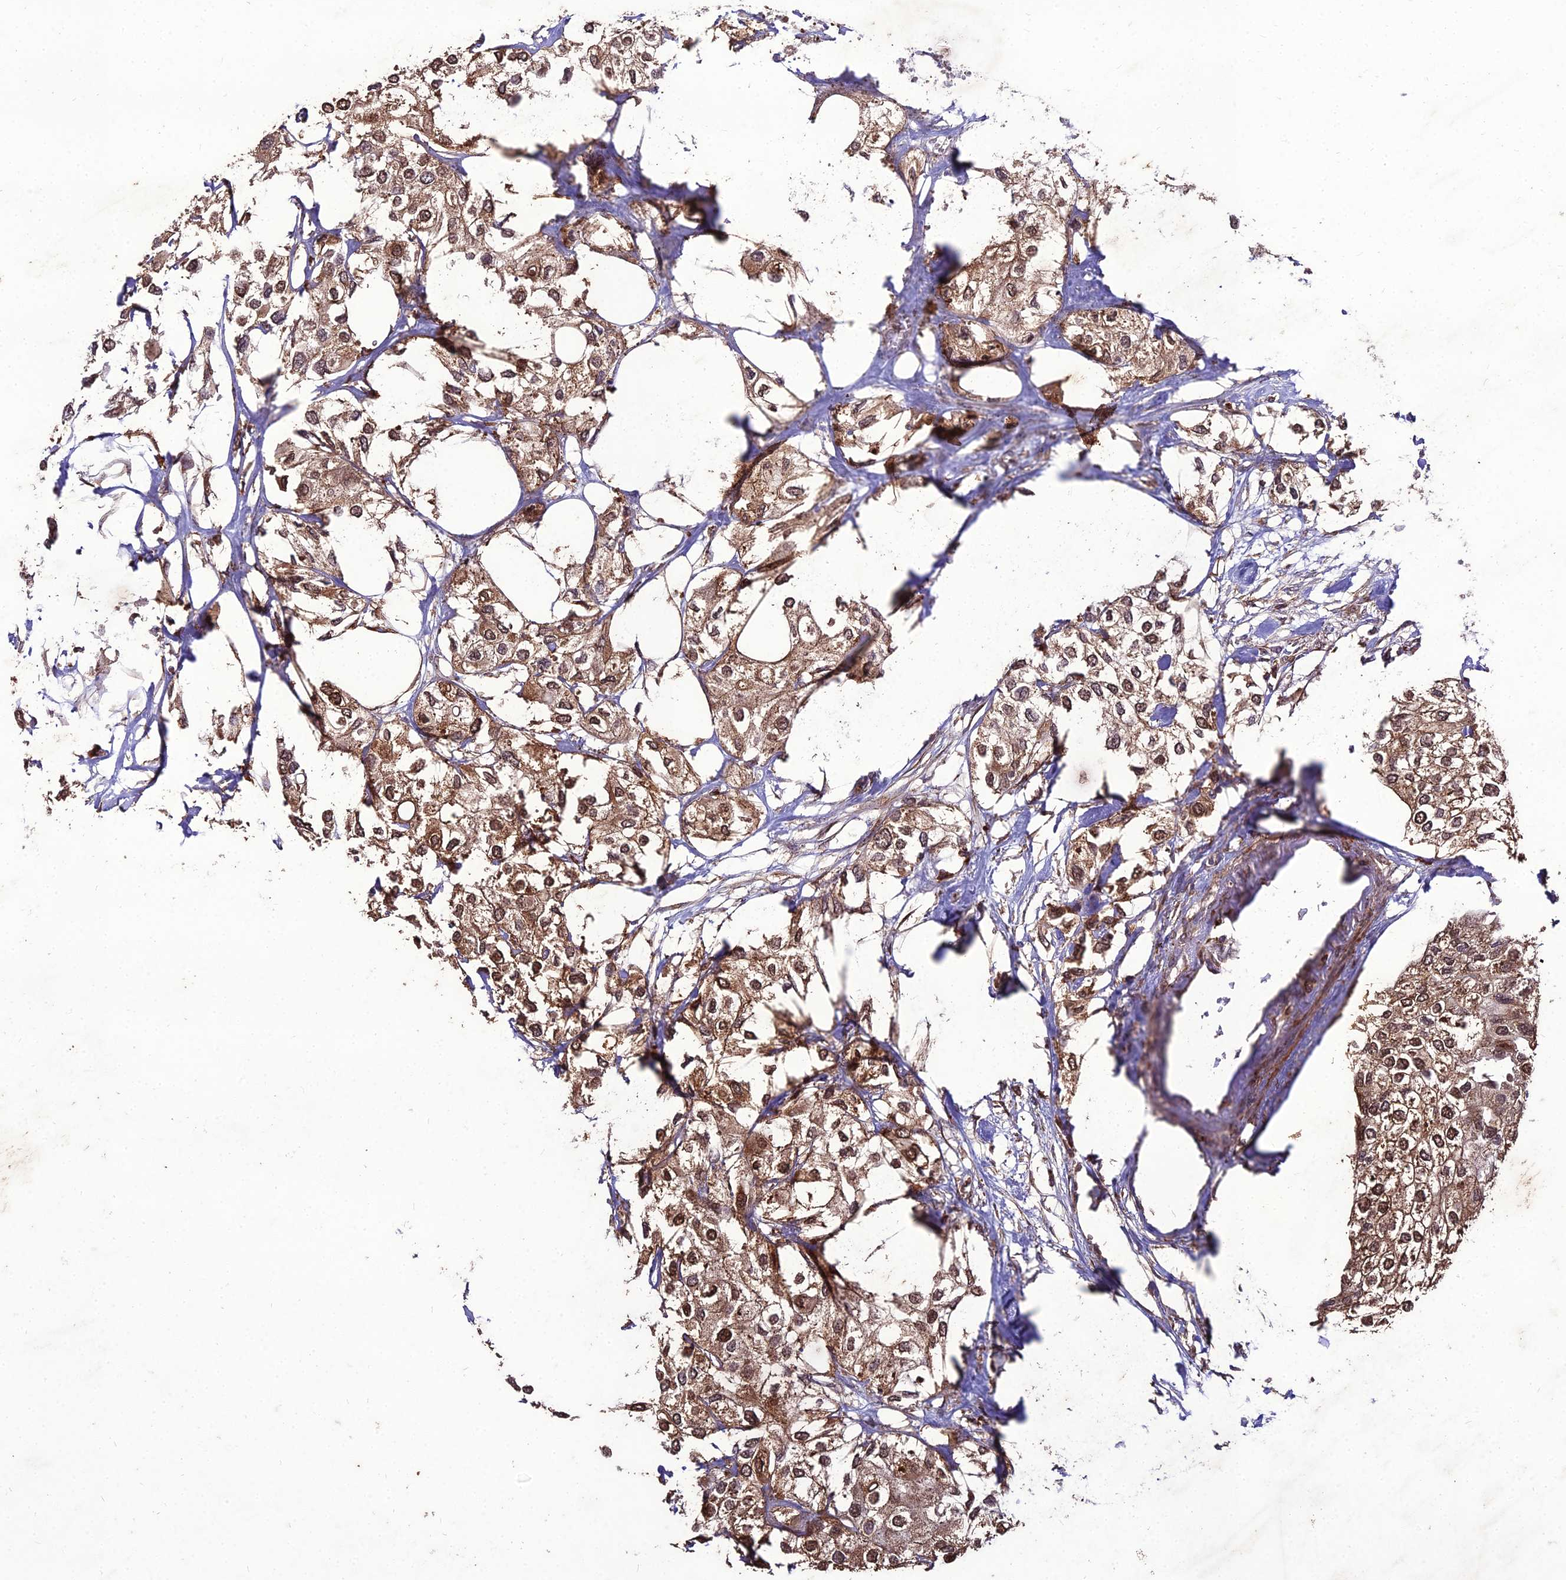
{"staining": {"intensity": "moderate", "quantity": ">75%", "location": "cytoplasmic/membranous,nuclear"}, "tissue": "urothelial cancer", "cell_type": "Tumor cells", "image_type": "cancer", "snomed": [{"axis": "morphology", "description": "Urothelial carcinoma, High grade"}, {"axis": "topography", "description": "Urinary bladder"}], "caption": "A brown stain highlights moderate cytoplasmic/membranous and nuclear positivity of a protein in urothelial carcinoma (high-grade) tumor cells.", "gene": "ZNF766", "patient": {"sex": "male", "age": 64}}